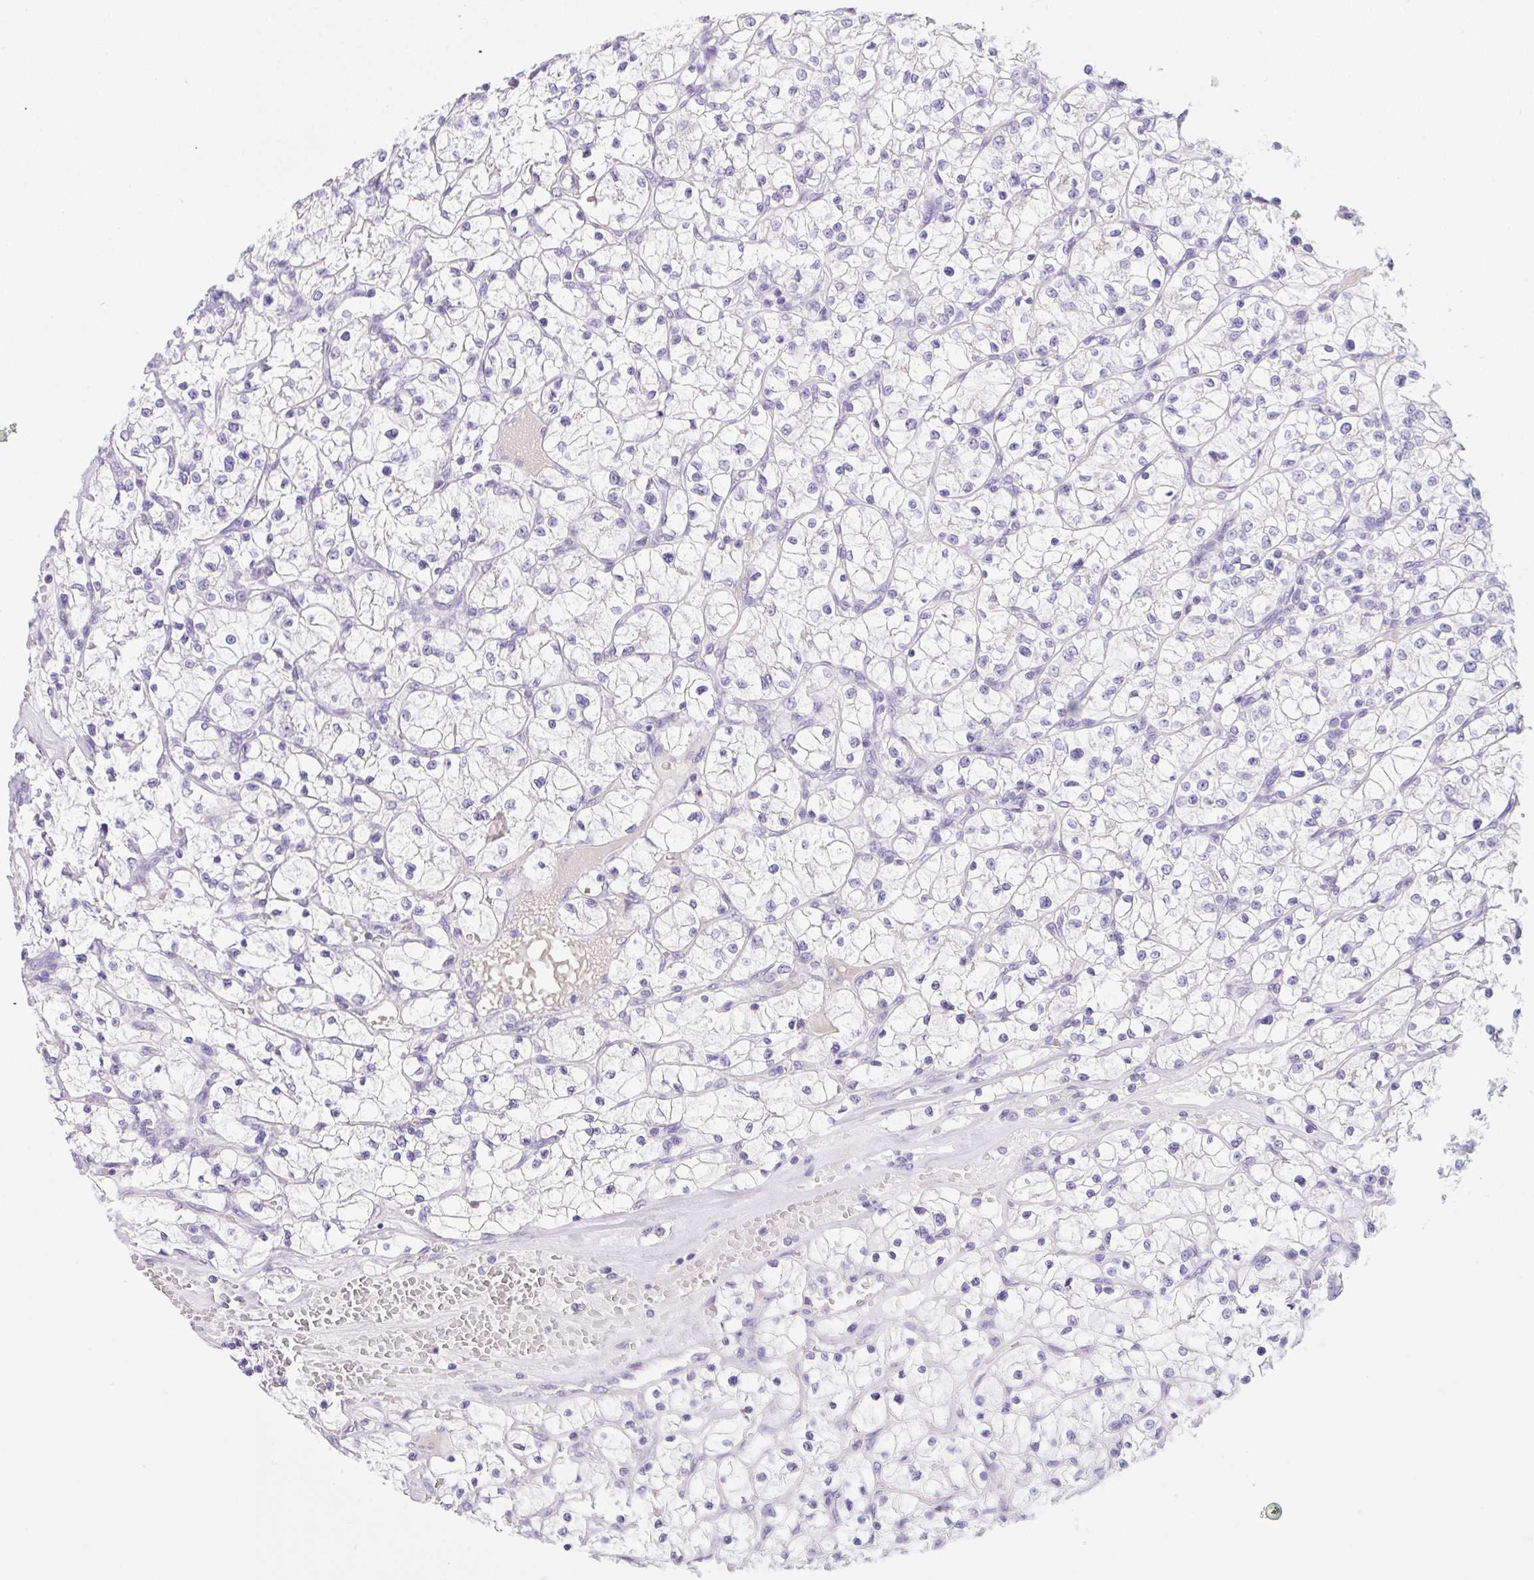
{"staining": {"intensity": "negative", "quantity": "none", "location": "none"}, "tissue": "renal cancer", "cell_type": "Tumor cells", "image_type": "cancer", "snomed": [{"axis": "morphology", "description": "Adenocarcinoma, NOS"}, {"axis": "topography", "description": "Kidney"}], "caption": "Immunohistochemical staining of human renal adenocarcinoma exhibits no significant positivity in tumor cells.", "gene": "KLK8", "patient": {"sex": "female", "age": 64}}